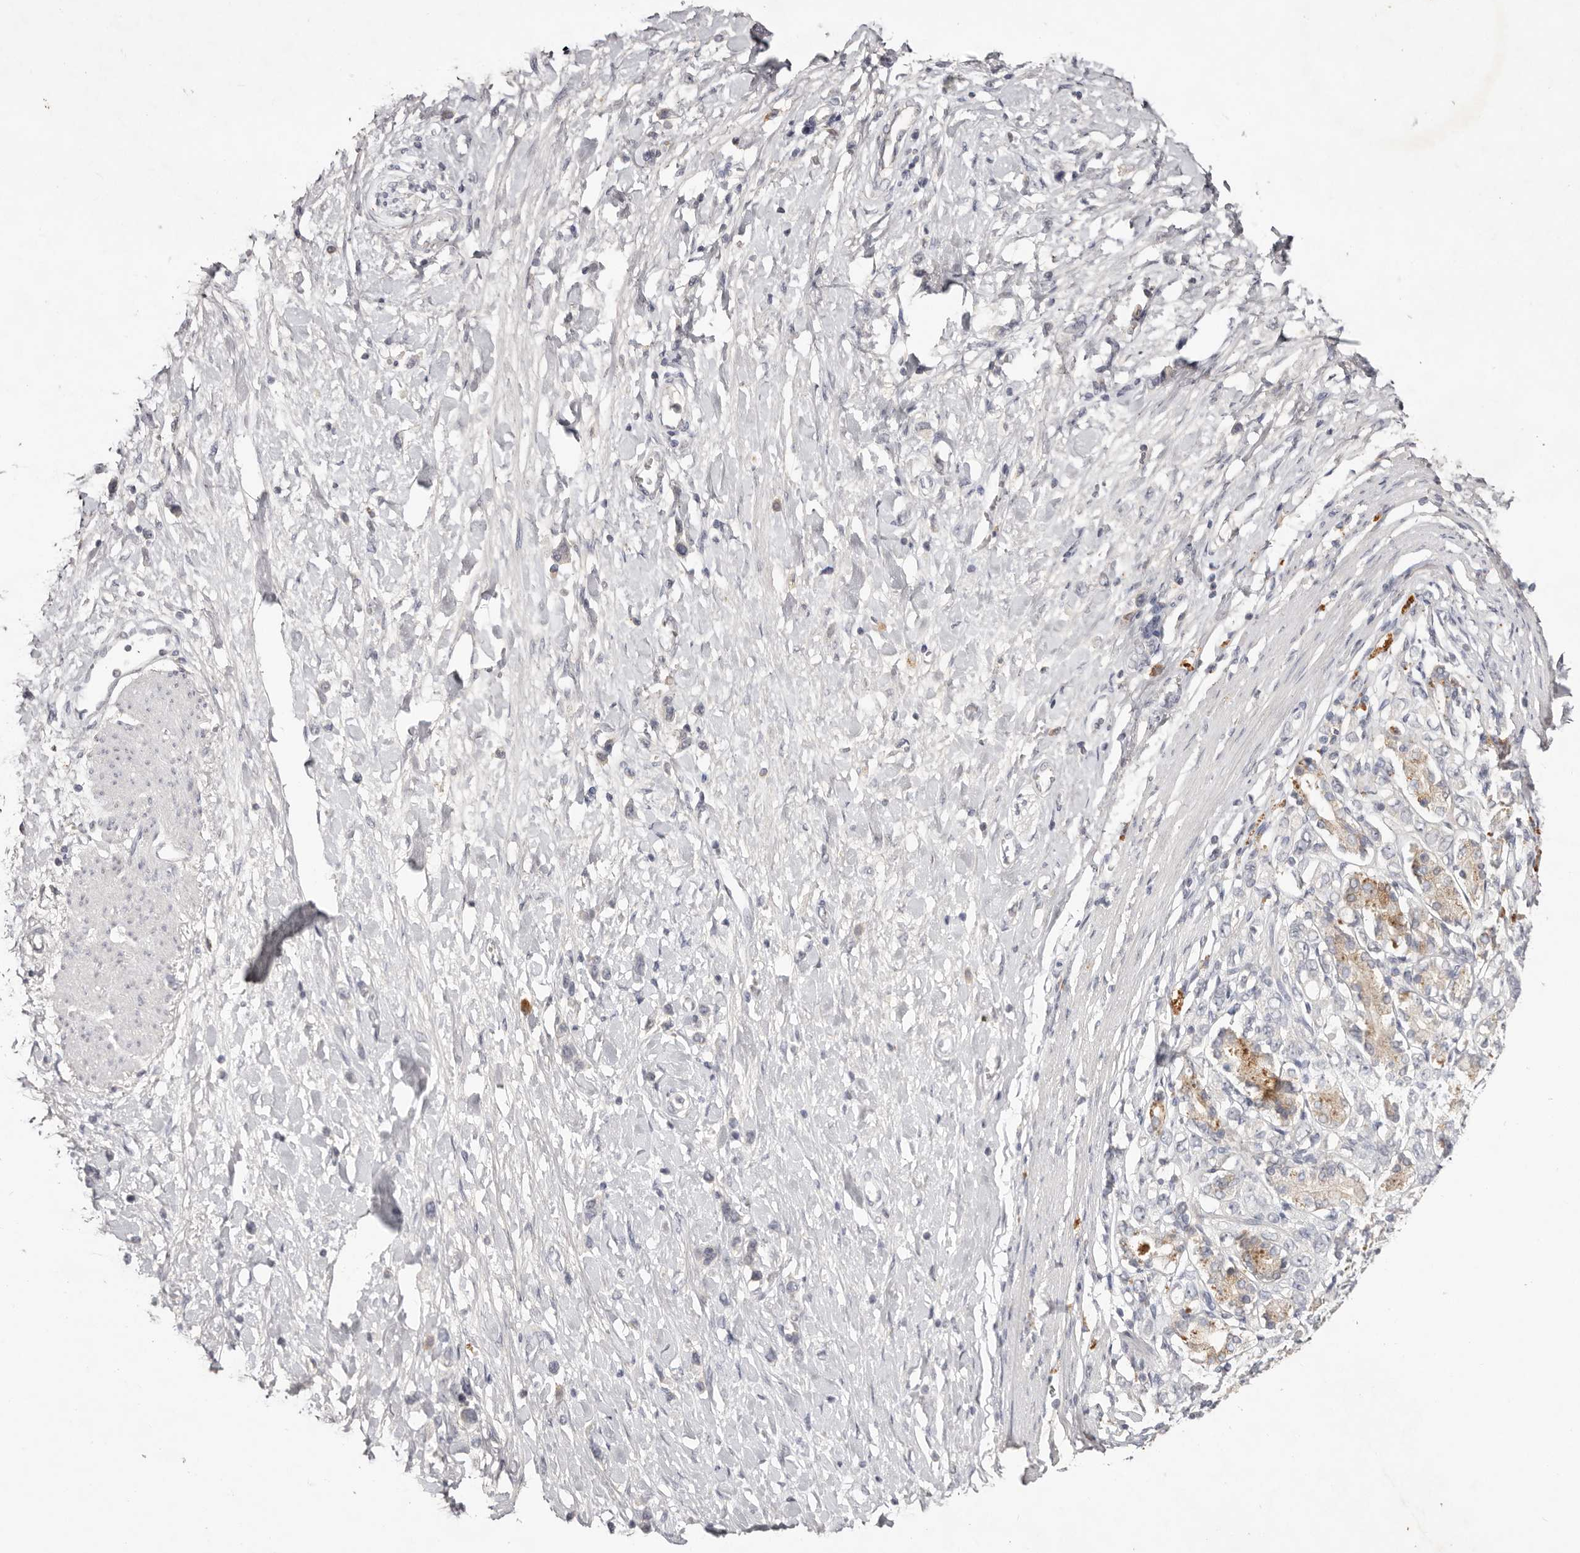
{"staining": {"intensity": "negative", "quantity": "none", "location": "none"}, "tissue": "stomach cancer", "cell_type": "Tumor cells", "image_type": "cancer", "snomed": [{"axis": "morphology", "description": "Adenocarcinoma, NOS"}, {"axis": "topography", "description": "Stomach"}], "caption": "Immunohistochemistry (IHC) of human stomach adenocarcinoma demonstrates no expression in tumor cells.", "gene": "SCUBE2", "patient": {"sex": "female", "age": 65}}